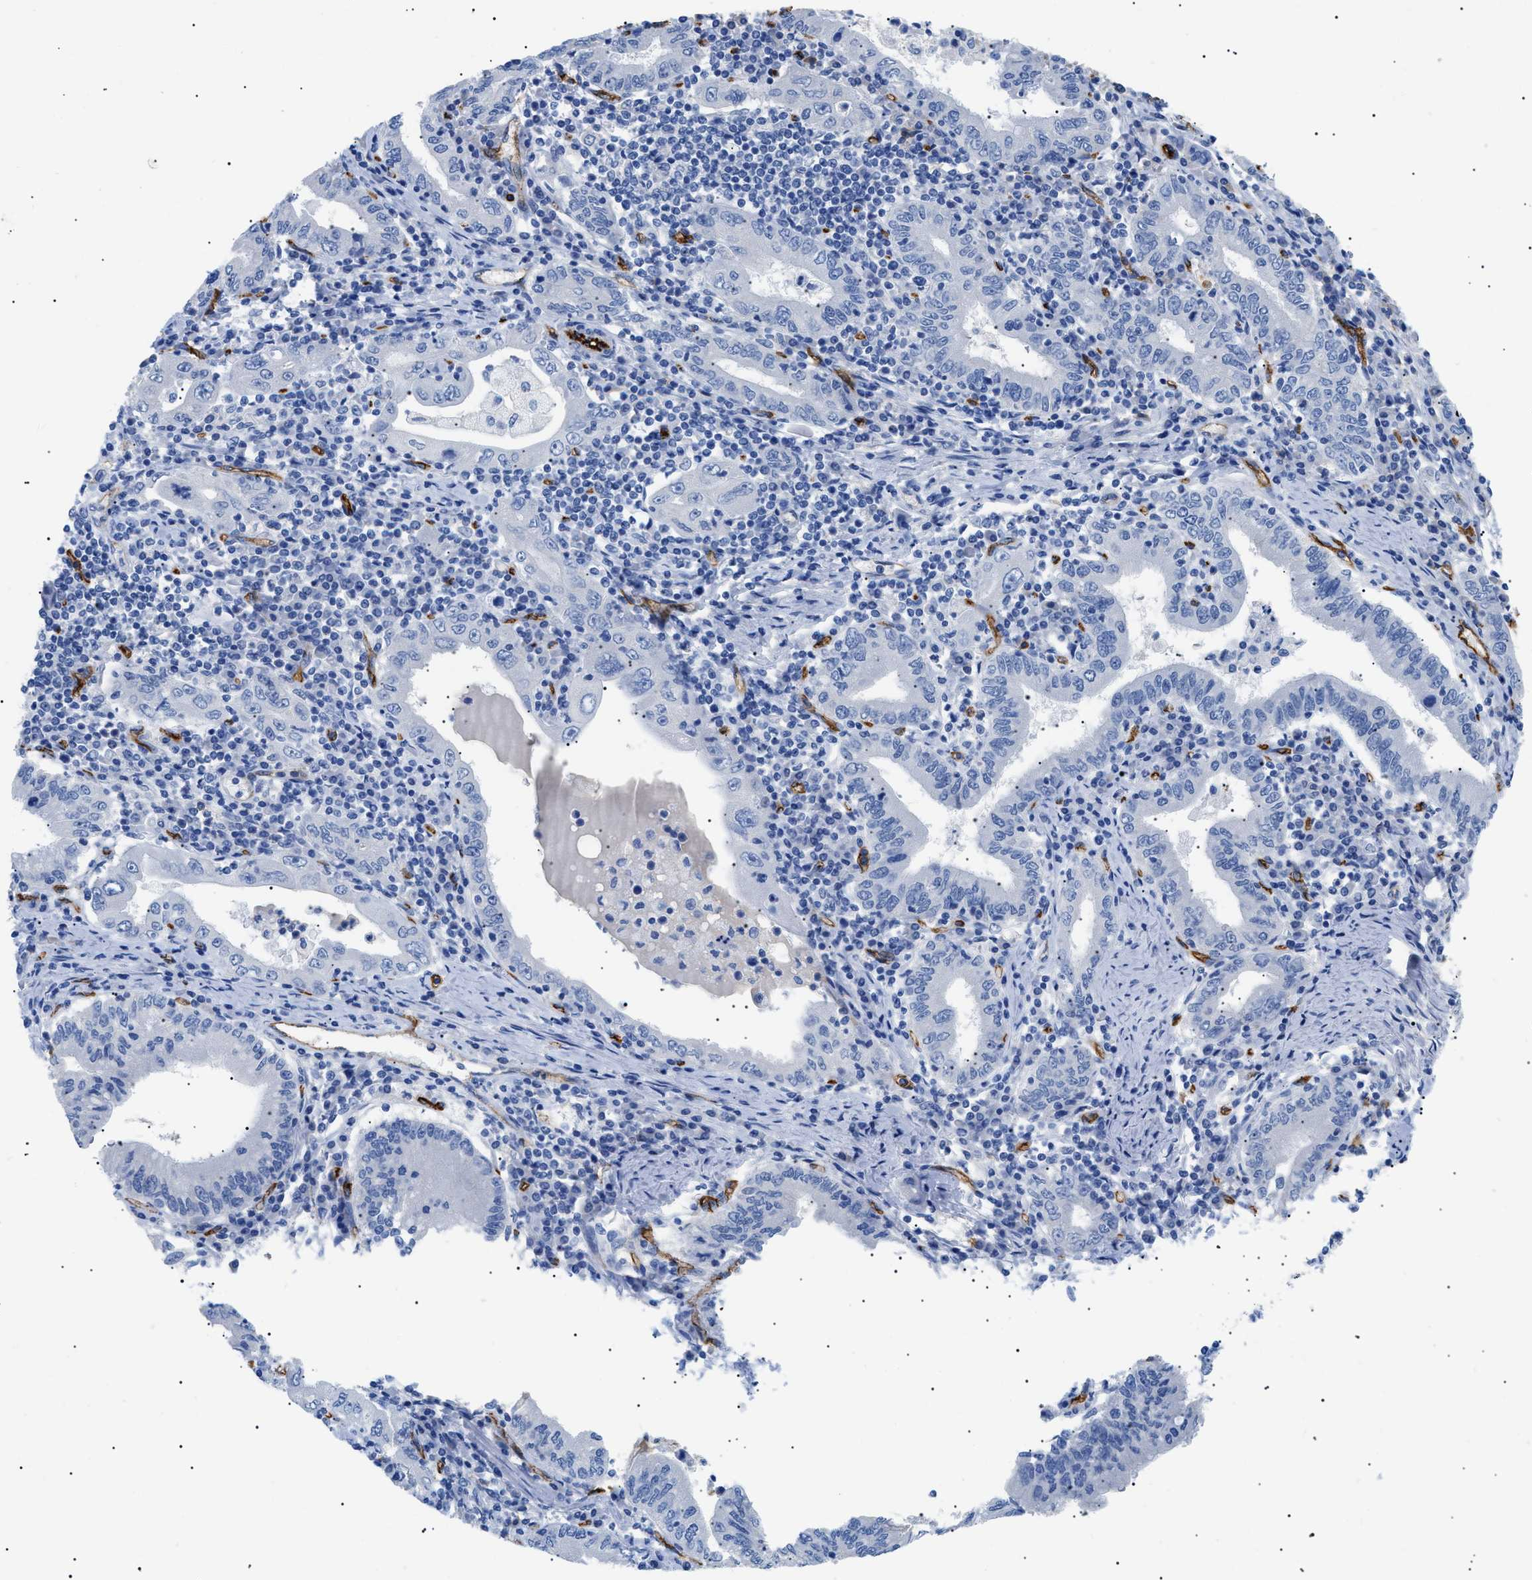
{"staining": {"intensity": "negative", "quantity": "none", "location": "none"}, "tissue": "stomach cancer", "cell_type": "Tumor cells", "image_type": "cancer", "snomed": [{"axis": "morphology", "description": "Normal tissue, NOS"}, {"axis": "morphology", "description": "Adenocarcinoma, NOS"}, {"axis": "topography", "description": "Esophagus"}, {"axis": "topography", "description": "Stomach, upper"}, {"axis": "topography", "description": "Peripheral nerve tissue"}], "caption": "DAB (3,3'-diaminobenzidine) immunohistochemical staining of human stomach cancer (adenocarcinoma) reveals no significant staining in tumor cells. (Immunohistochemistry (ihc), brightfield microscopy, high magnification).", "gene": "PODXL", "patient": {"sex": "male", "age": 62}}